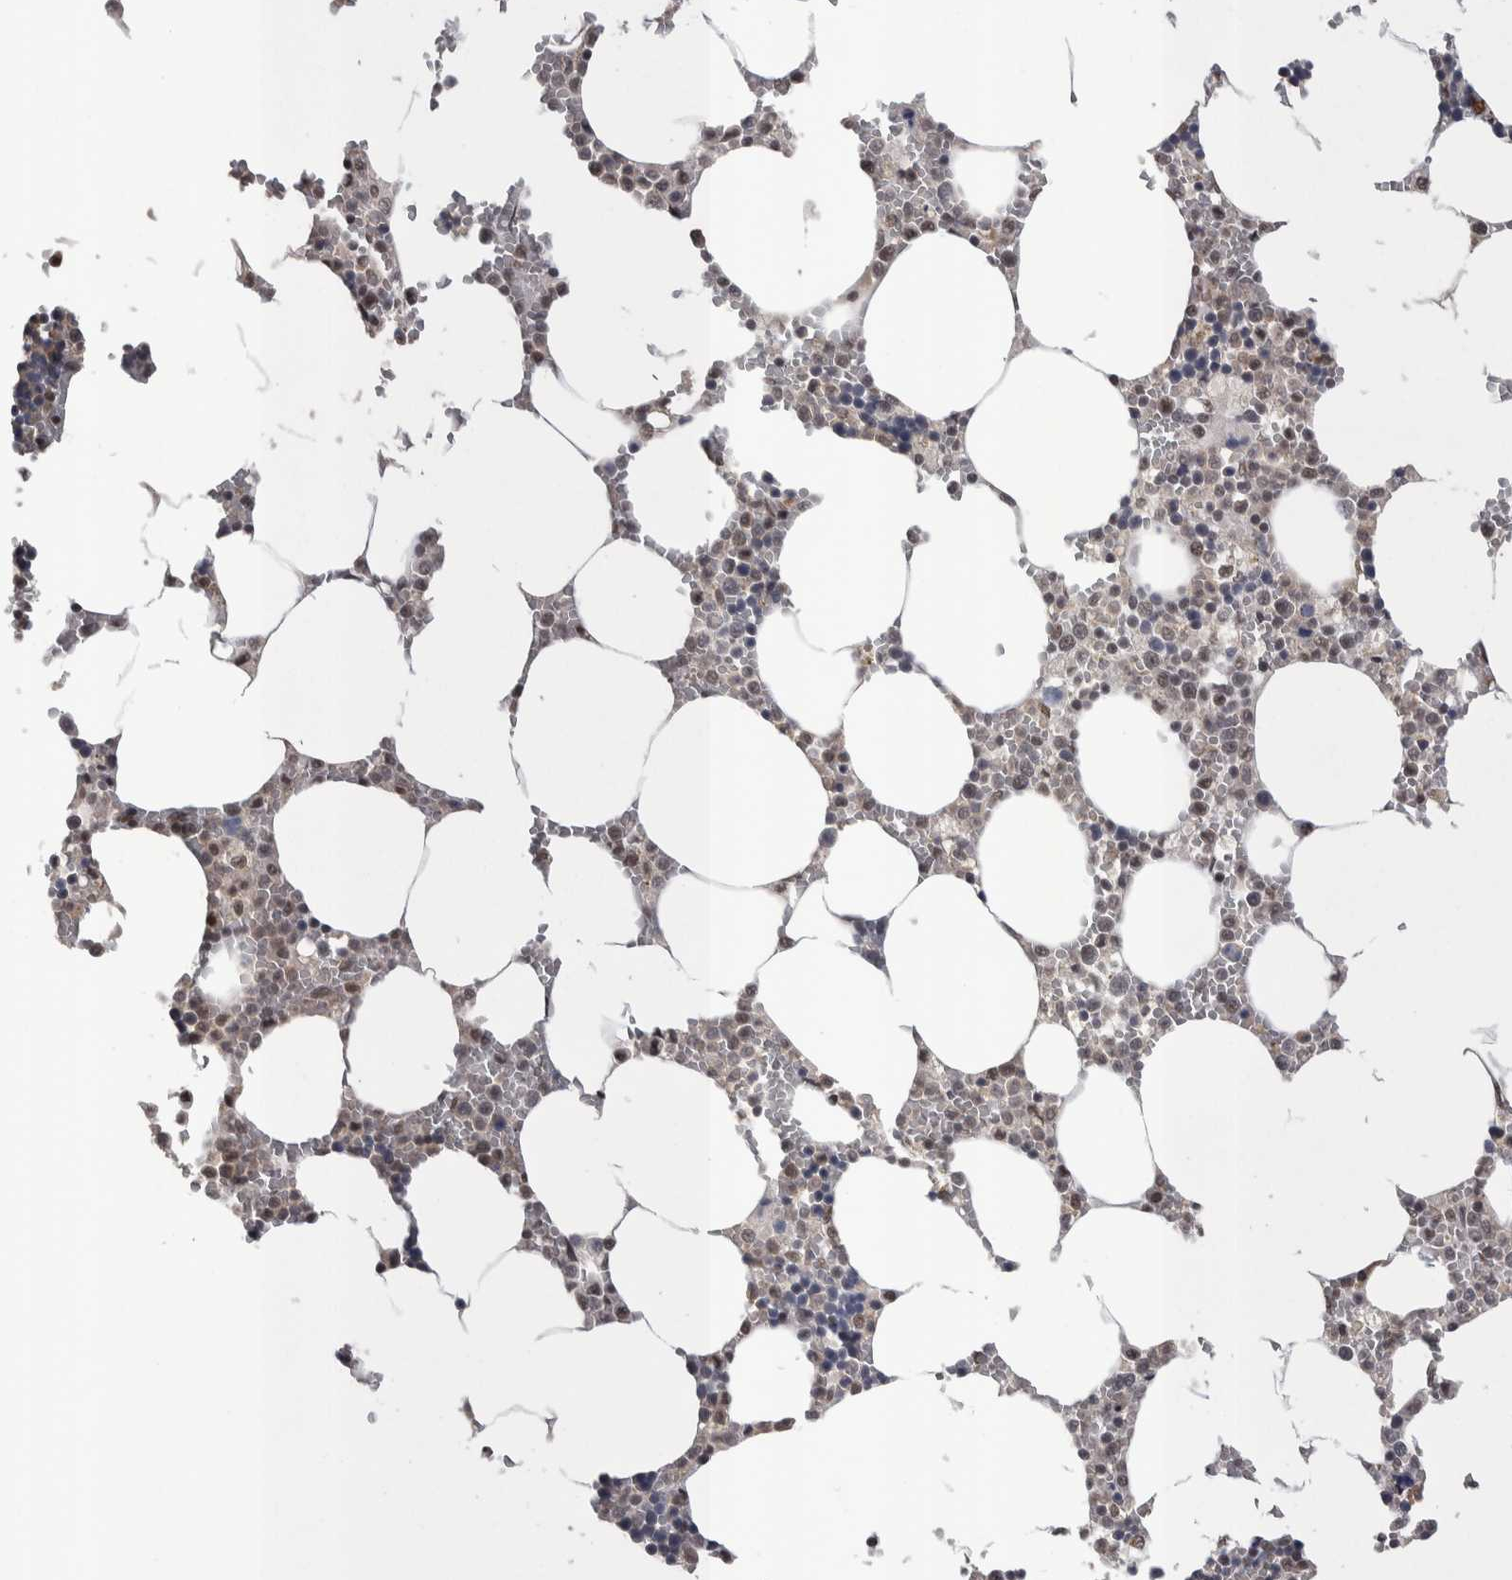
{"staining": {"intensity": "weak", "quantity": "<25%", "location": "nuclear"}, "tissue": "bone marrow", "cell_type": "Hematopoietic cells", "image_type": "normal", "snomed": [{"axis": "morphology", "description": "Normal tissue, NOS"}, {"axis": "topography", "description": "Bone marrow"}], "caption": "Unremarkable bone marrow was stained to show a protein in brown. There is no significant staining in hematopoietic cells. (DAB immunohistochemistry with hematoxylin counter stain).", "gene": "DMTF1", "patient": {"sex": "male", "age": 70}}